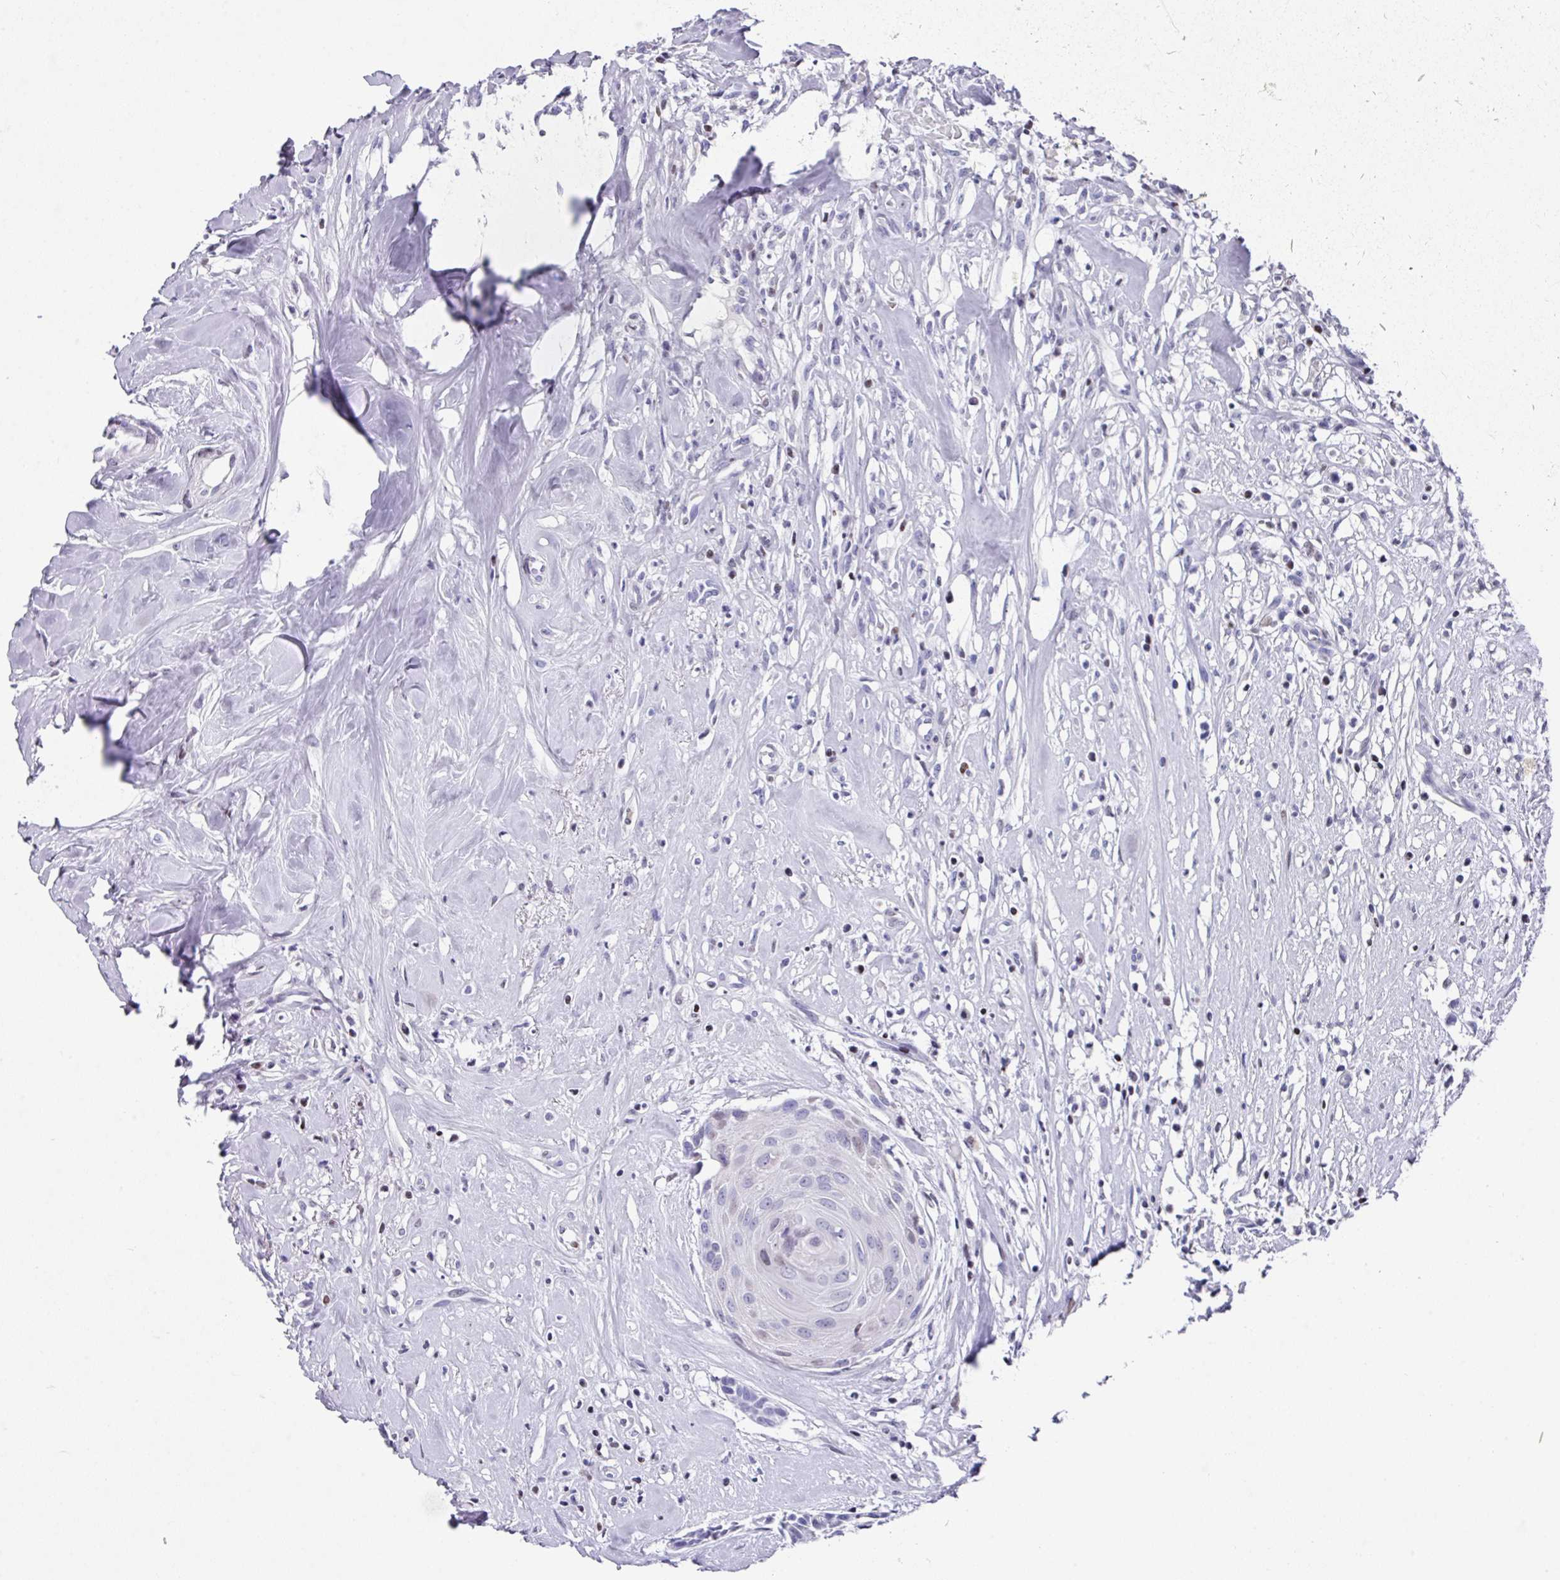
{"staining": {"intensity": "negative", "quantity": "none", "location": "none"}, "tissue": "head and neck cancer", "cell_type": "Tumor cells", "image_type": "cancer", "snomed": [{"axis": "morphology", "description": "Adenocarcinoma, NOS"}, {"axis": "topography", "description": "Subcutis"}, {"axis": "topography", "description": "Head-Neck"}], "caption": "Human head and neck cancer (adenocarcinoma) stained for a protein using IHC shows no positivity in tumor cells.", "gene": "TCF3", "patient": {"sex": "female", "age": 73}}